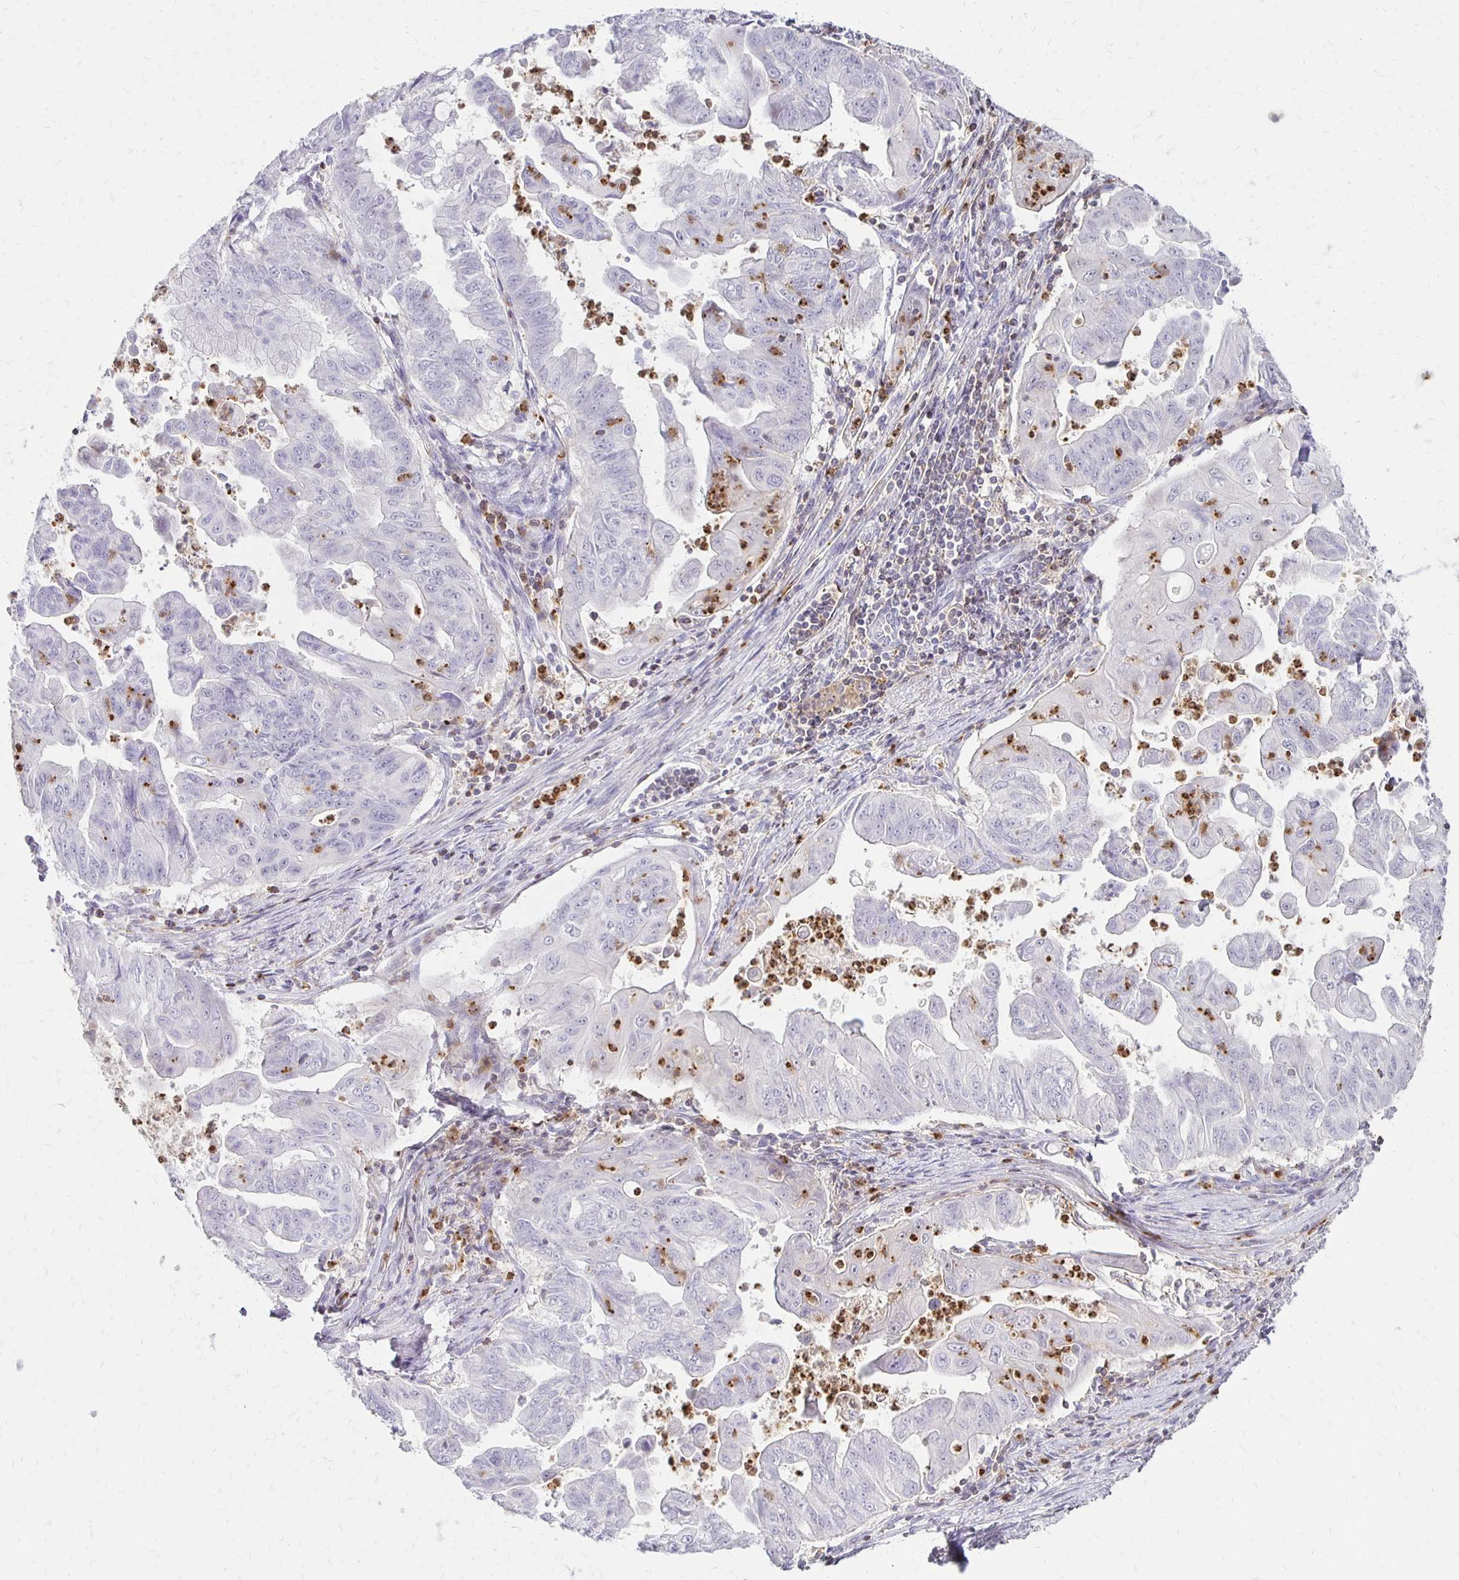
{"staining": {"intensity": "negative", "quantity": "none", "location": "none"}, "tissue": "stomach cancer", "cell_type": "Tumor cells", "image_type": "cancer", "snomed": [{"axis": "morphology", "description": "Adenocarcinoma, NOS"}, {"axis": "topography", "description": "Stomach, upper"}], "caption": "There is no significant expression in tumor cells of adenocarcinoma (stomach).", "gene": "CCL21", "patient": {"sex": "male", "age": 80}}